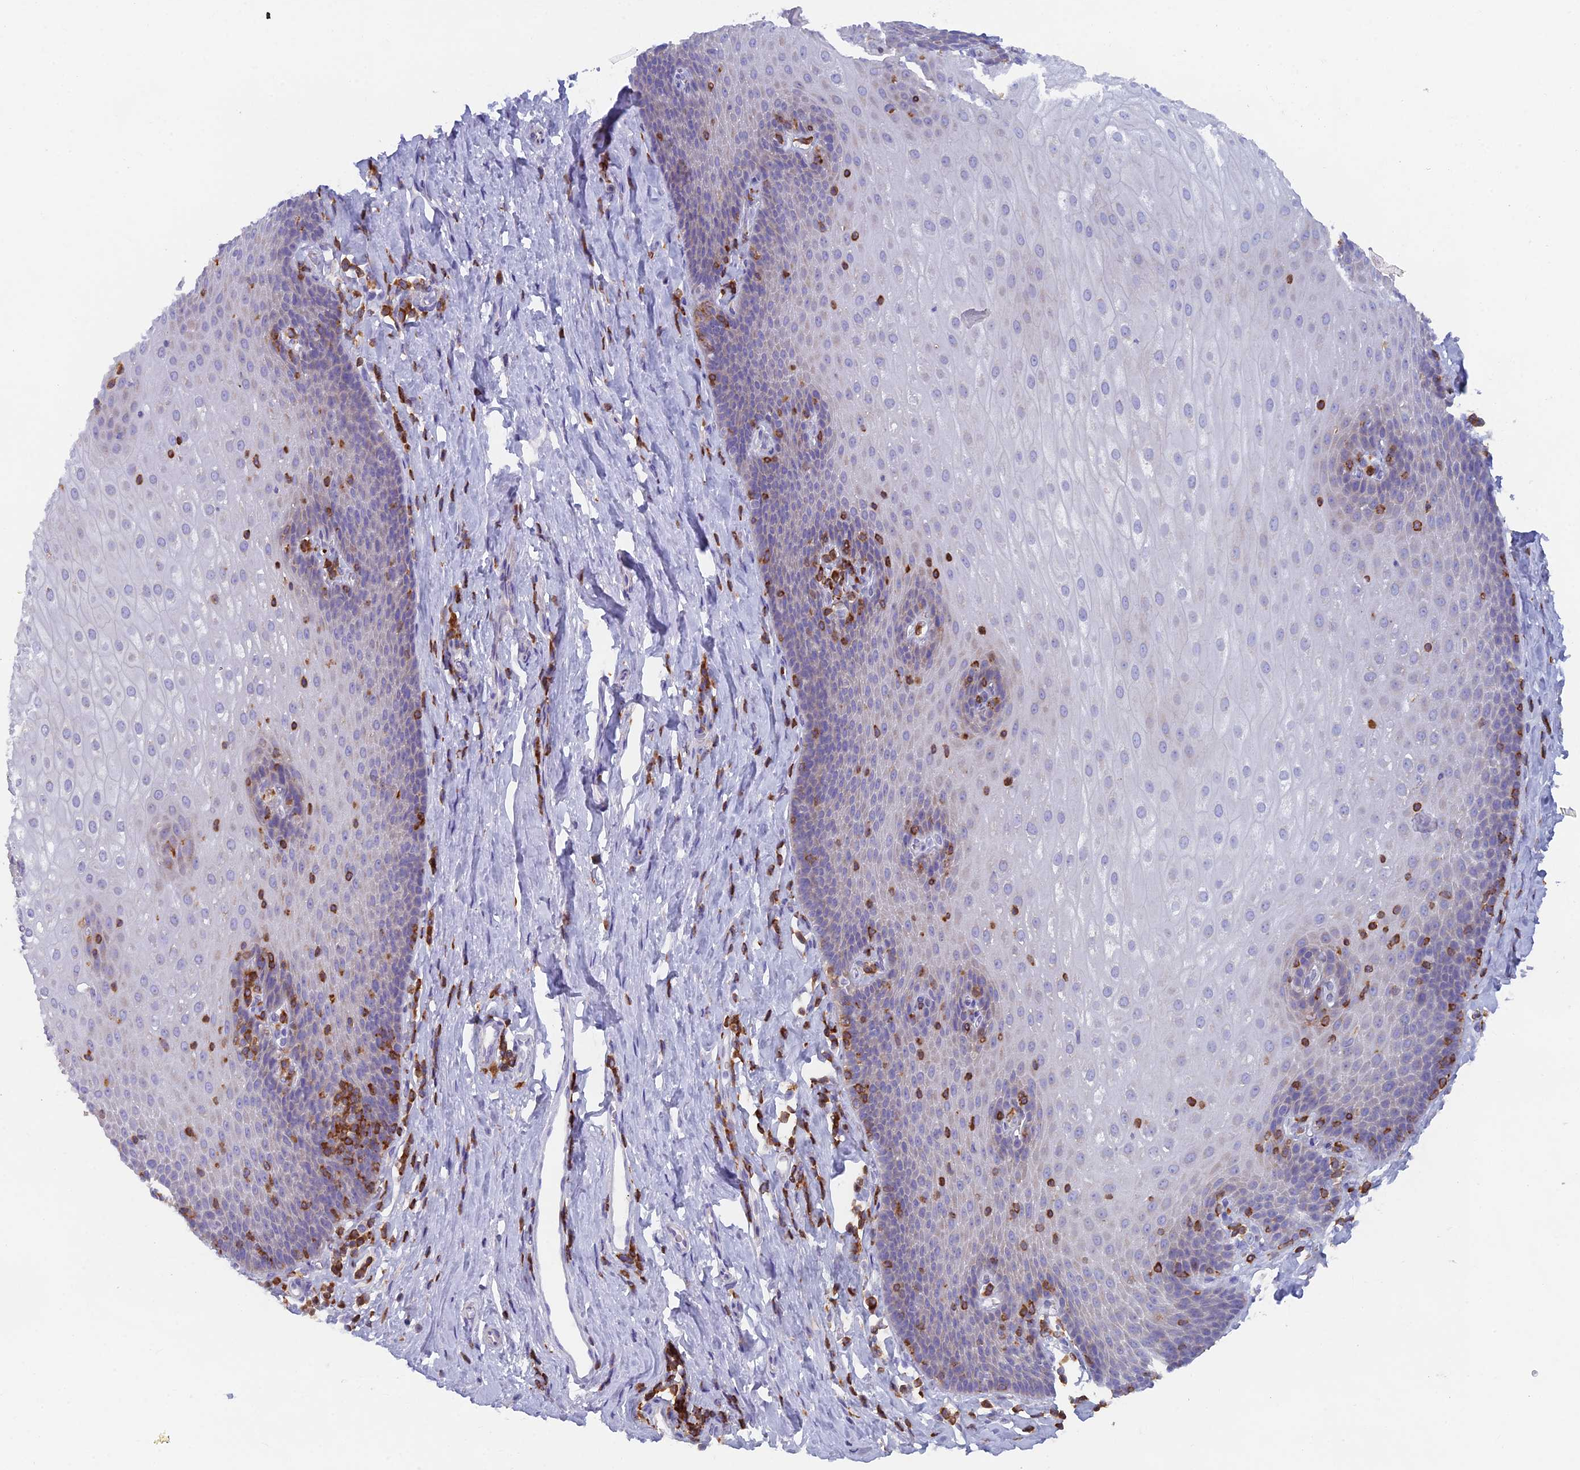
{"staining": {"intensity": "negative", "quantity": "none", "location": "none"}, "tissue": "esophagus", "cell_type": "Squamous epithelial cells", "image_type": "normal", "snomed": [{"axis": "morphology", "description": "Normal tissue, NOS"}, {"axis": "topography", "description": "Esophagus"}], "caption": "DAB immunohistochemical staining of benign human esophagus displays no significant expression in squamous epithelial cells.", "gene": "ABI3BP", "patient": {"sex": "female", "age": 61}}